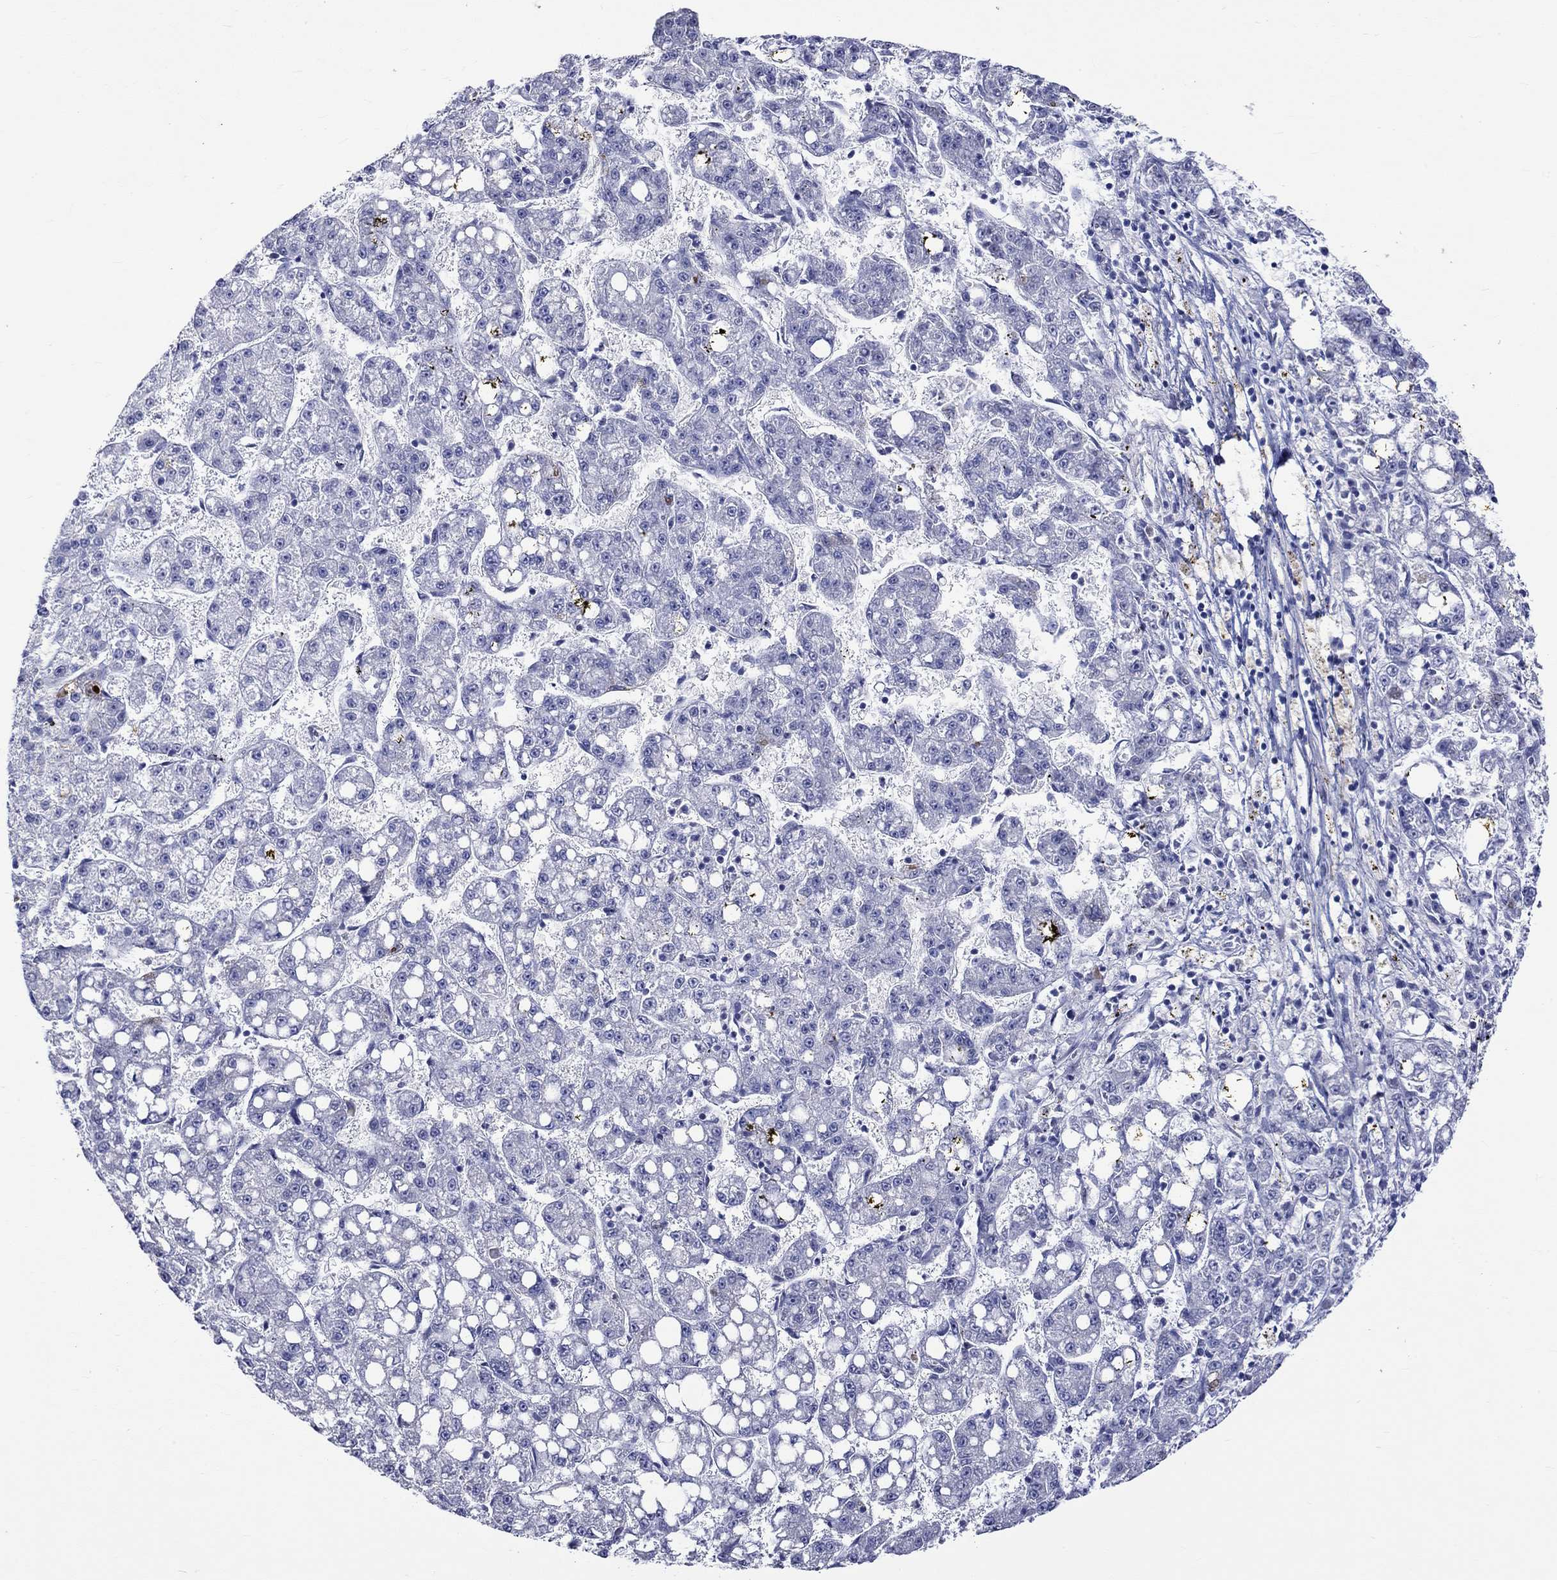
{"staining": {"intensity": "negative", "quantity": "none", "location": "none"}, "tissue": "liver cancer", "cell_type": "Tumor cells", "image_type": "cancer", "snomed": [{"axis": "morphology", "description": "Carcinoma, Hepatocellular, NOS"}, {"axis": "topography", "description": "Liver"}], "caption": "A micrograph of hepatocellular carcinoma (liver) stained for a protein demonstrates no brown staining in tumor cells. (DAB immunohistochemistry (IHC) visualized using brightfield microscopy, high magnification).", "gene": "CRYAB", "patient": {"sex": "female", "age": 65}}